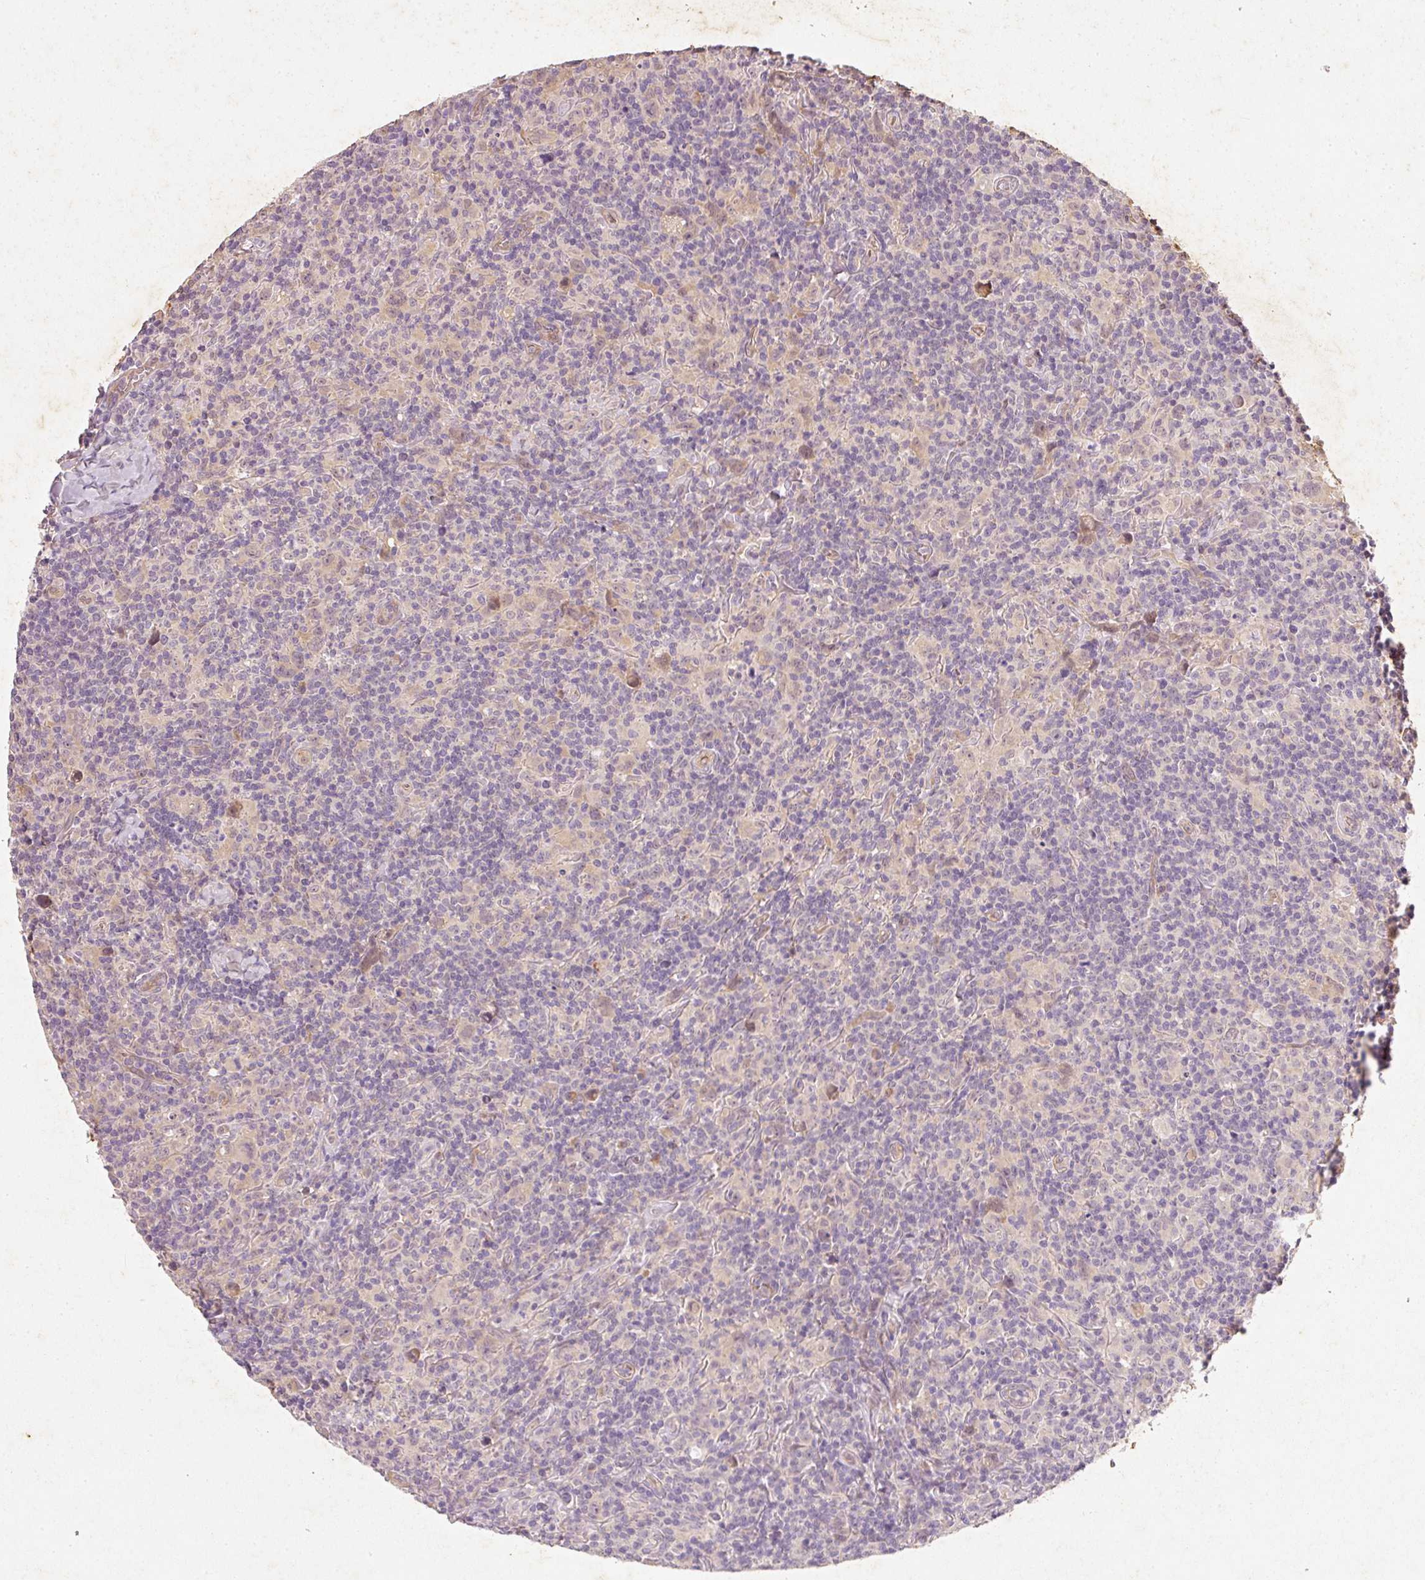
{"staining": {"intensity": "negative", "quantity": "none", "location": "none"}, "tissue": "lymphoma", "cell_type": "Tumor cells", "image_type": "cancer", "snomed": [{"axis": "morphology", "description": "Hodgkin's disease, NOS"}, {"axis": "topography", "description": "Lymph node"}], "caption": "High power microscopy image of an immunohistochemistry image of lymphoma, revealing no significant expression in tumor cells.", "gene": "RGL2", "patient": {"sex": "female", "age": 18}}